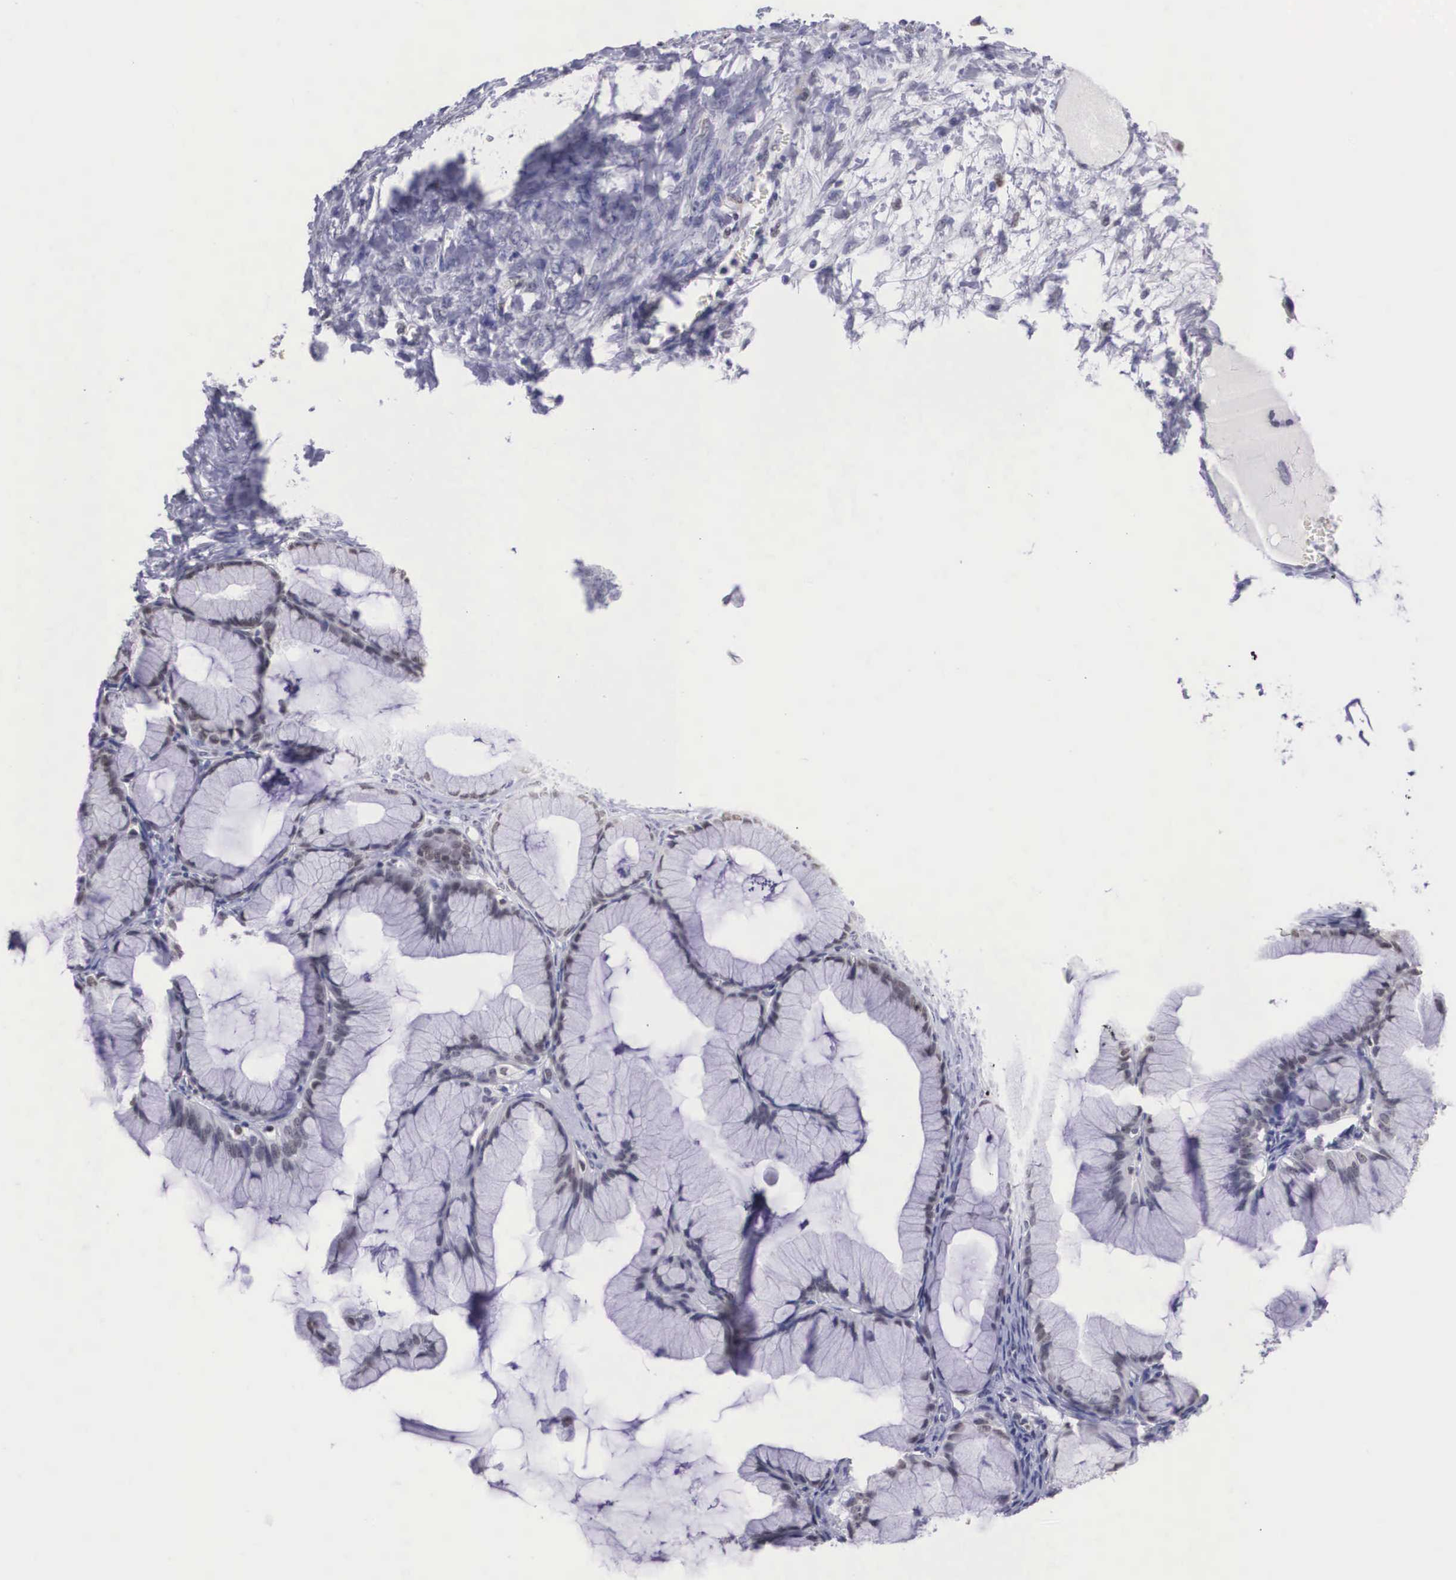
{"staining": {"intensity": "strong", "quantity": ">75%", "location": "nuclear"}, "tissue": "ovarian cancer", "cell_type": "Tumor cells", "image_type": "cancer", "snomed": [{"axis": "morphology", "description": "Cystadenocarcinoma, mucinous, NOS"}, {"axis": "topography", "description": "Ovary"}], "caption": "Protein analysis of ovarian mucinous cystadenocarcinoma tissue reveals strong nuclear positivity in about >75% of tumor cells. The staining was performed using DAB to visualize the protein expression in brown, while the nuclei were stained in blue with hematoxylin (Magnification: 20x).", "gene": "ETV6", "patient": {"sex": "female", "age": 41}}